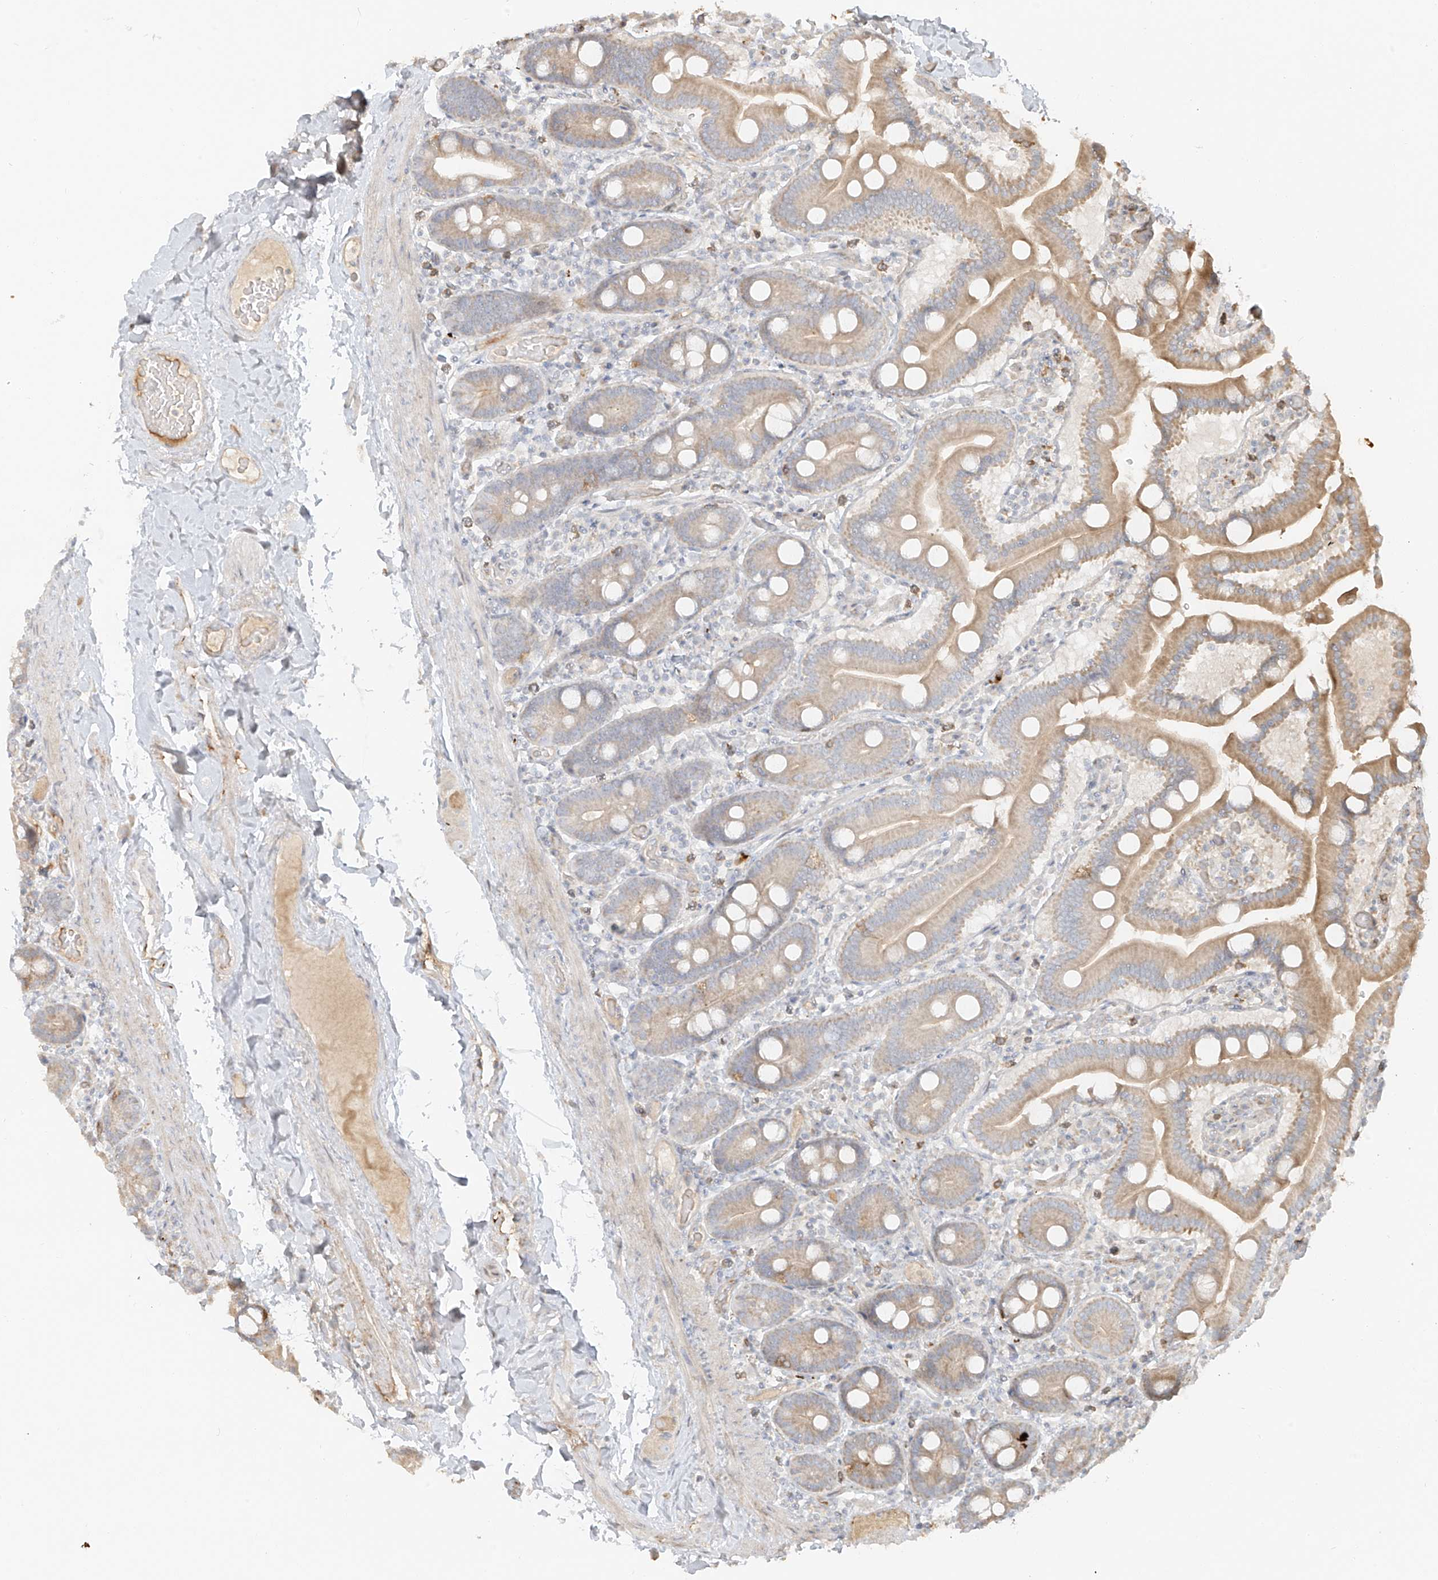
{"staining": {"intensity": "moderate", "quantity": ">75%", "location": "cytoplasmic/membranous"}, "tissue": "duodenum", "cell_type": "Glandular cells", "image_type": "normal", "snomed": [{"axis": "morphology", "description": "Normal tissue, NOS"}, {"axis": "topography", "description": "Duodenum"}], "caption": "Moderate cytoplasmic/membranous expression is seen in approximately >75% of glandular cells in unremarkable duodenum. The staining was performed using DAB (3,3'-diaminobenzidine), with brown indicating positive protein expression. Nuclei are stained blue with hematoxylin.", "gene": "MIPEP", "patient": {"sex": "male", "age": 55}}